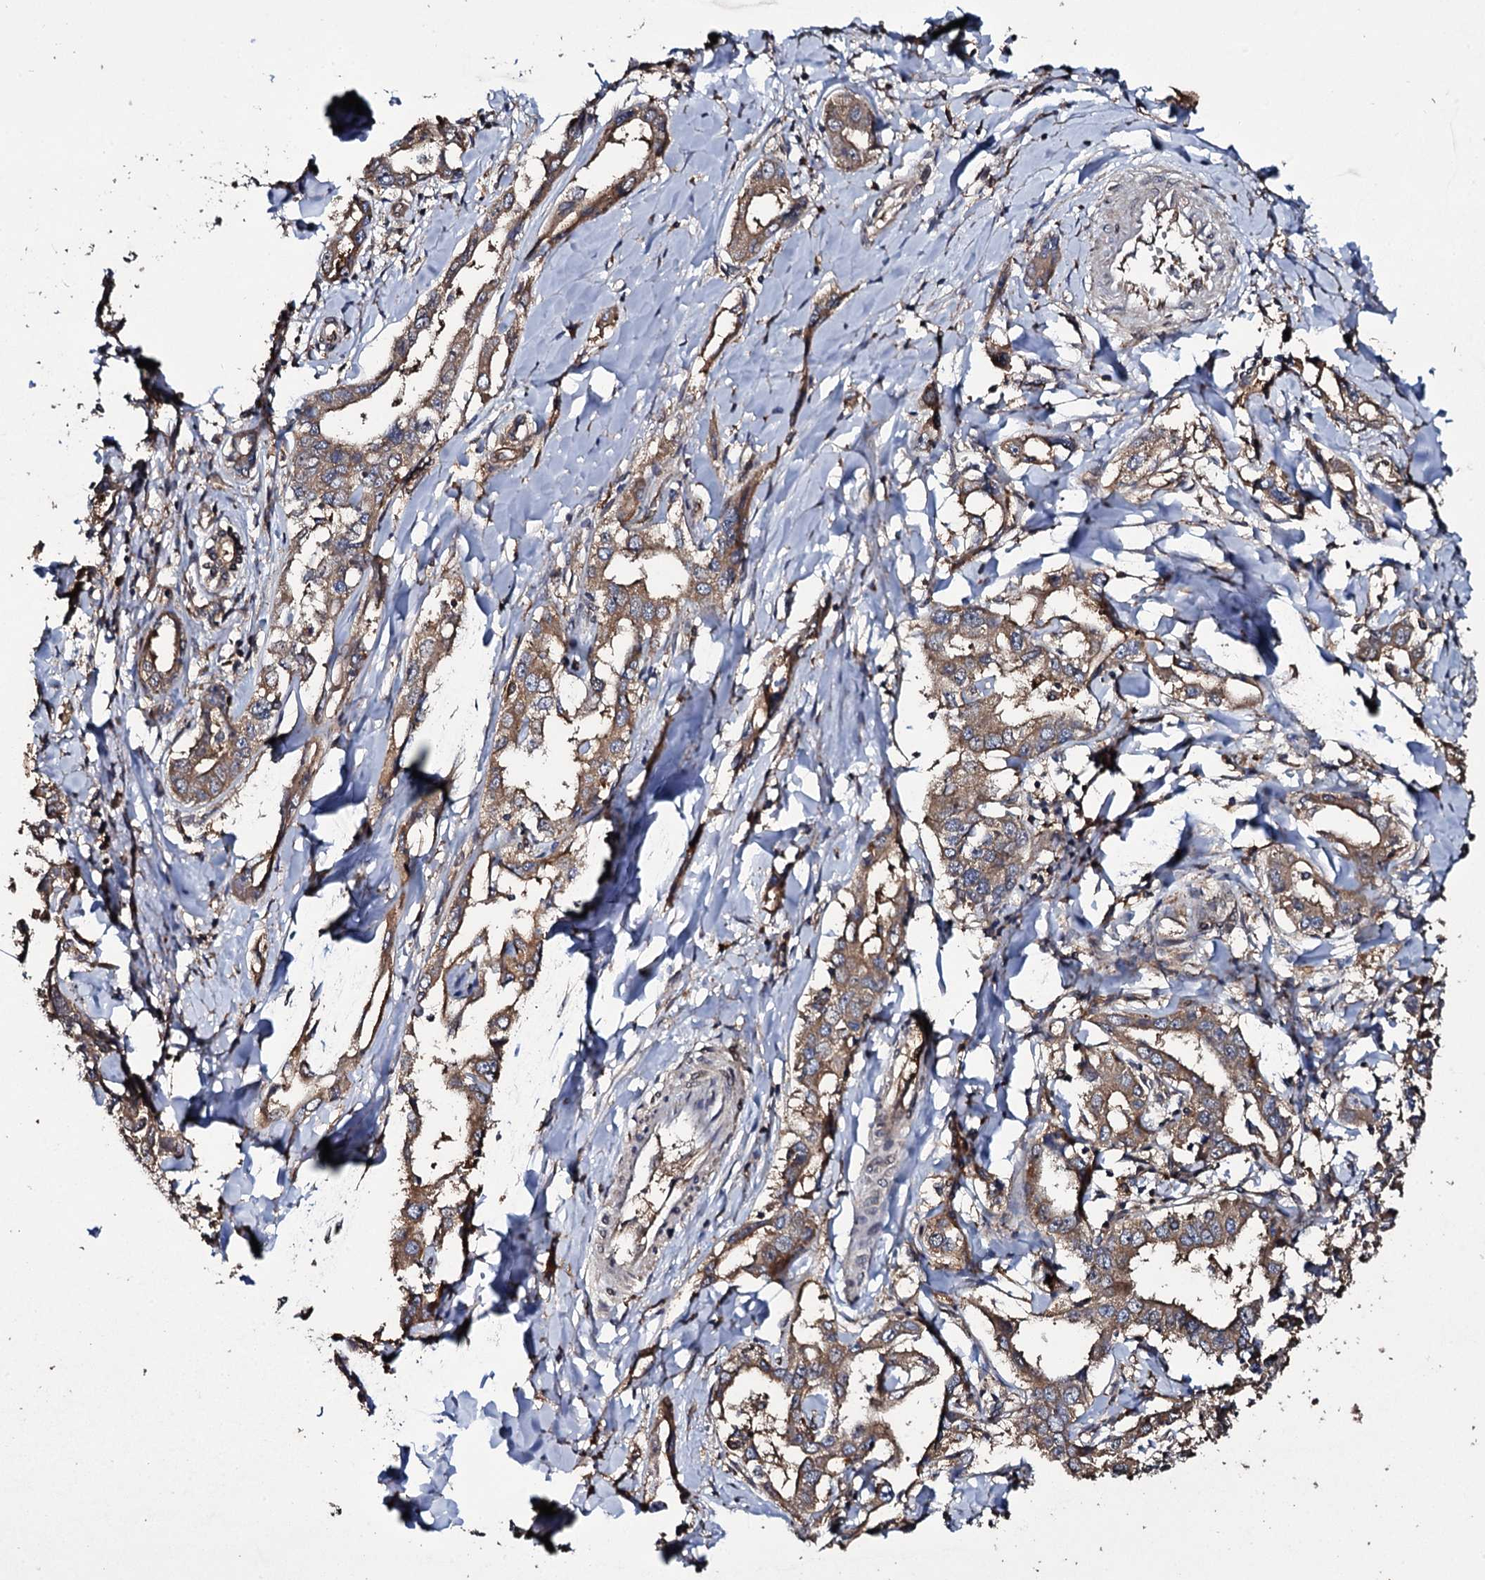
{"staining": {"intensity": "moderate", "quantity": ">75%", "location": "cytoplasmic/membranous"}, "tissue": "liver cancer", "cell_type": "Tumor cells", "image_type": "cancer", "snomed": [{"axis": "morphology", "description": "Cholangiocarcinoma"}, {"axis": "topography", "description": "Liver"}], "caption": "High-magnification brightfield microscopy of cholangiocarcinoma (liver) stained with DAB (3,3'-diaminobenzidine) (brown) and counterstained with hematoxylin (blue). tumor cells exhibit moderate cytoplasmic/membranous staining is present in about>75% of cells. (brown staining indicates protein expression, while blue staining denotes nuclei).", "gene": "TTC23", "patient": {"sex": "male", "age": 59}}